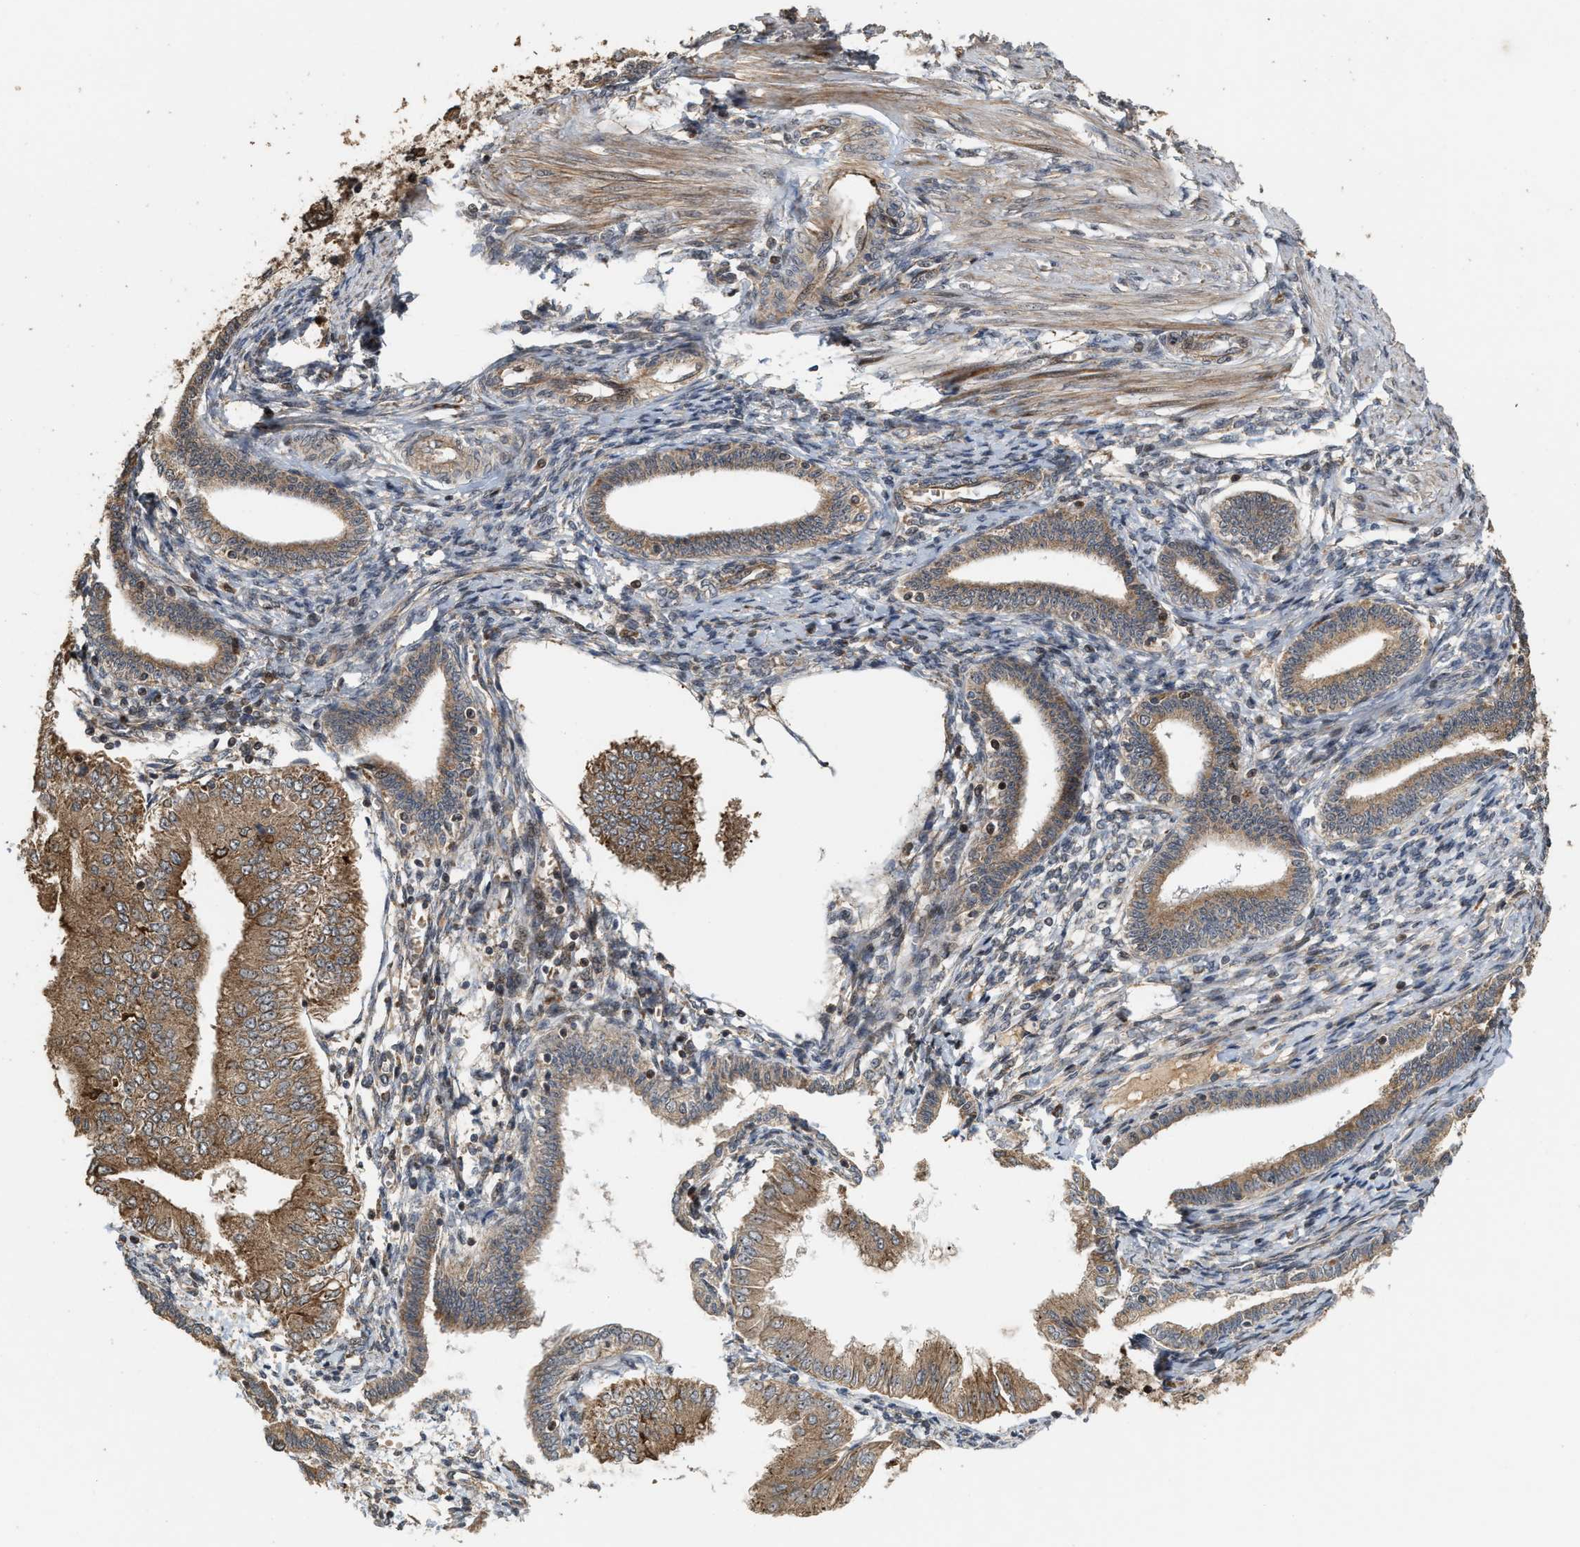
{"staining": {"intensity": "moderate", "quantity": ">75%", "location": "cytoplasmic/membranous"}, "tissue": "endometrial cancer", "cell_type": "Tumor cells", "image_type": "cancer", "snomed": [{"axis": "morphology", "description": "Adenocarcinoma, NOS"}, {"axis": "topography", "description": "Endometrium"}], "caption": "Human adenocarcinoma (endometrial) stained with a brown dye demonstrates moderate cytoplasmic/membranous positive expression in about >75% of tumor cells.", "gene": "ELP2", "patient": {"sex": "female", "age": 53}}